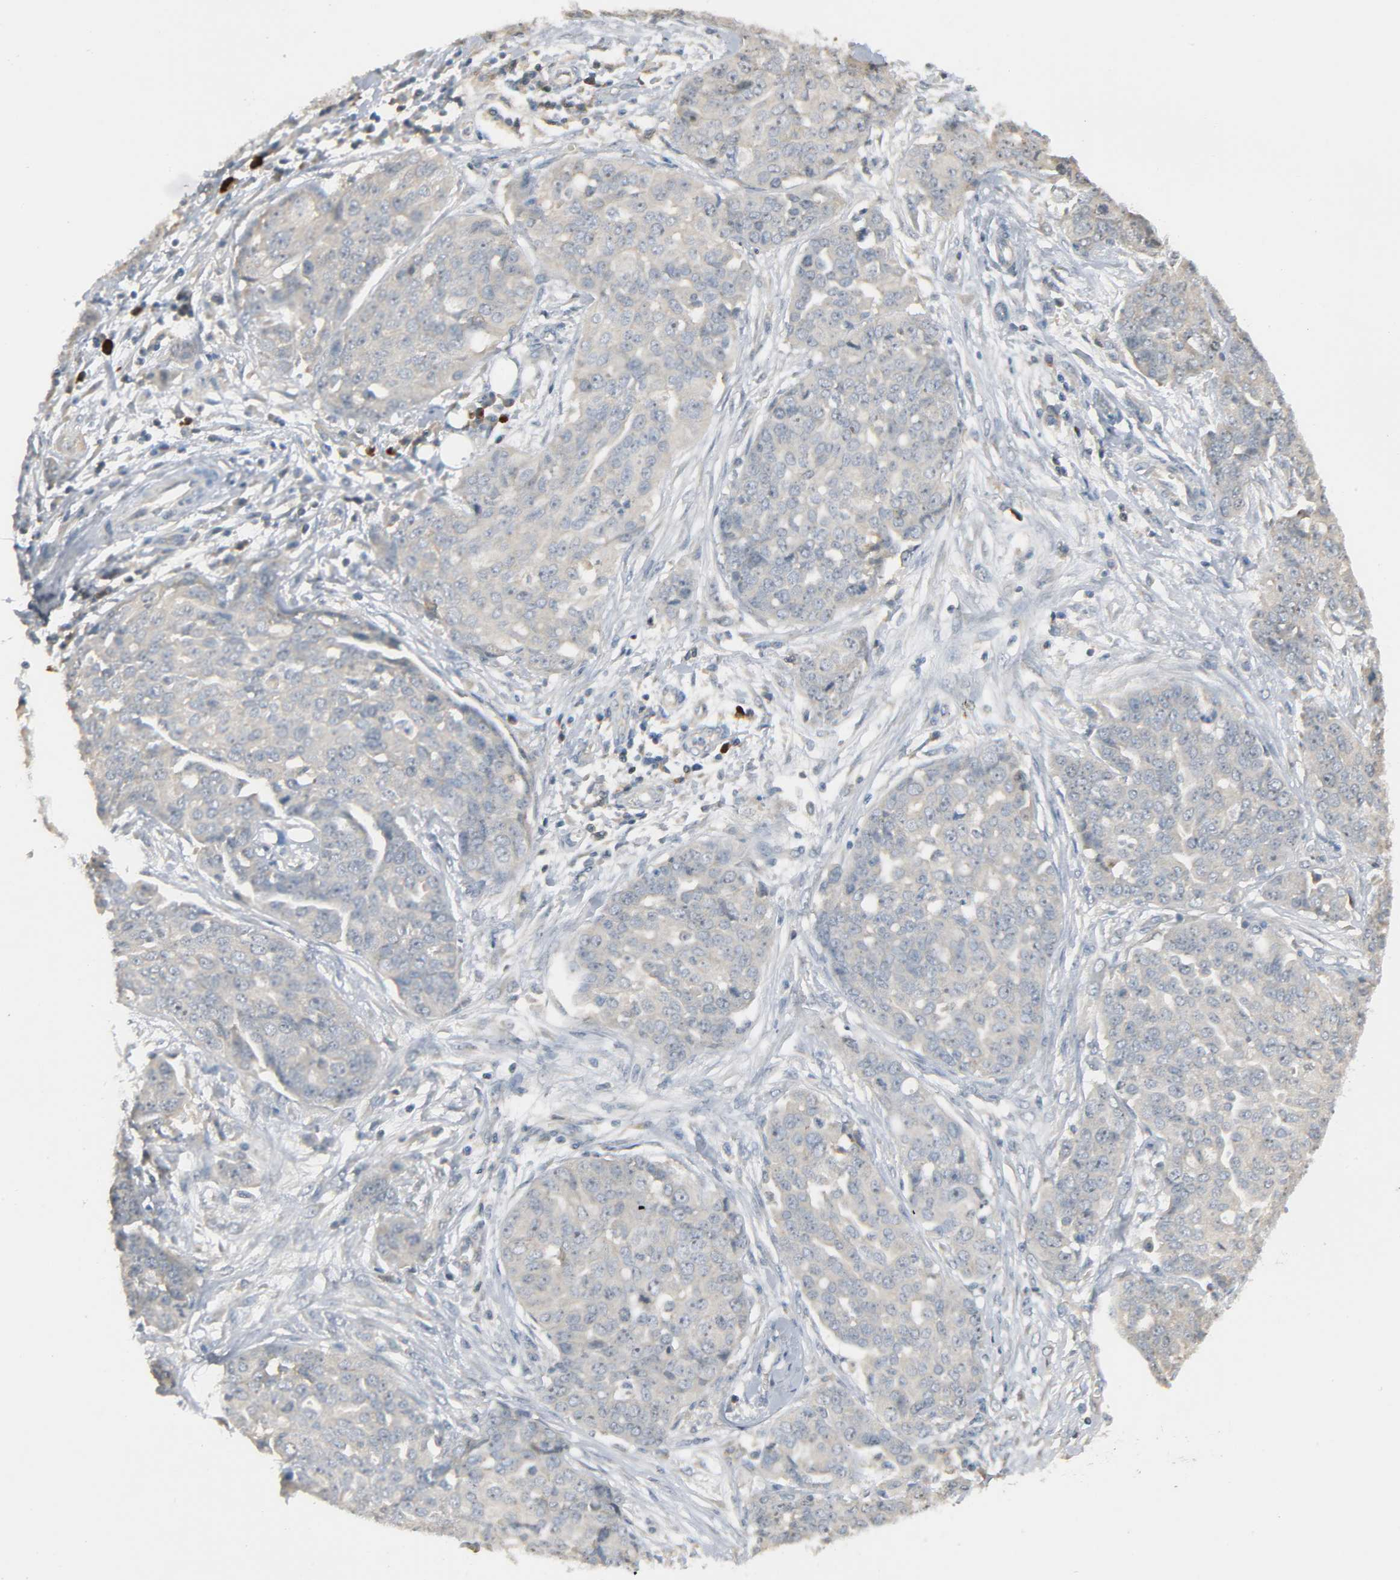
{"staining": {"intensity": "weak", "quantity": "25%-75%", "location": "cytoplasmic/membranous"}, "tissue": "ovarian cancer", "cell_type": "Tumor cells", "image_type": "cancer", "snomed": [{"axis": "morphology", "description": "Cystadenocarcinoma, serous, NOS"}, {"axis": "topography", "description": "Soft tissue"}, {"axis": "topography", "description": "Ovary"}], "caption": "This micrograph exhibits immunohistochemistry (IHC) staining of ovarian serous cystadenocarcinoma, with low weak cytoplasmic/membranous expression in approximately 25%-75% of tumor cells.", "gene": "CD4", "patient": {"sex": "female", "age": 57}}